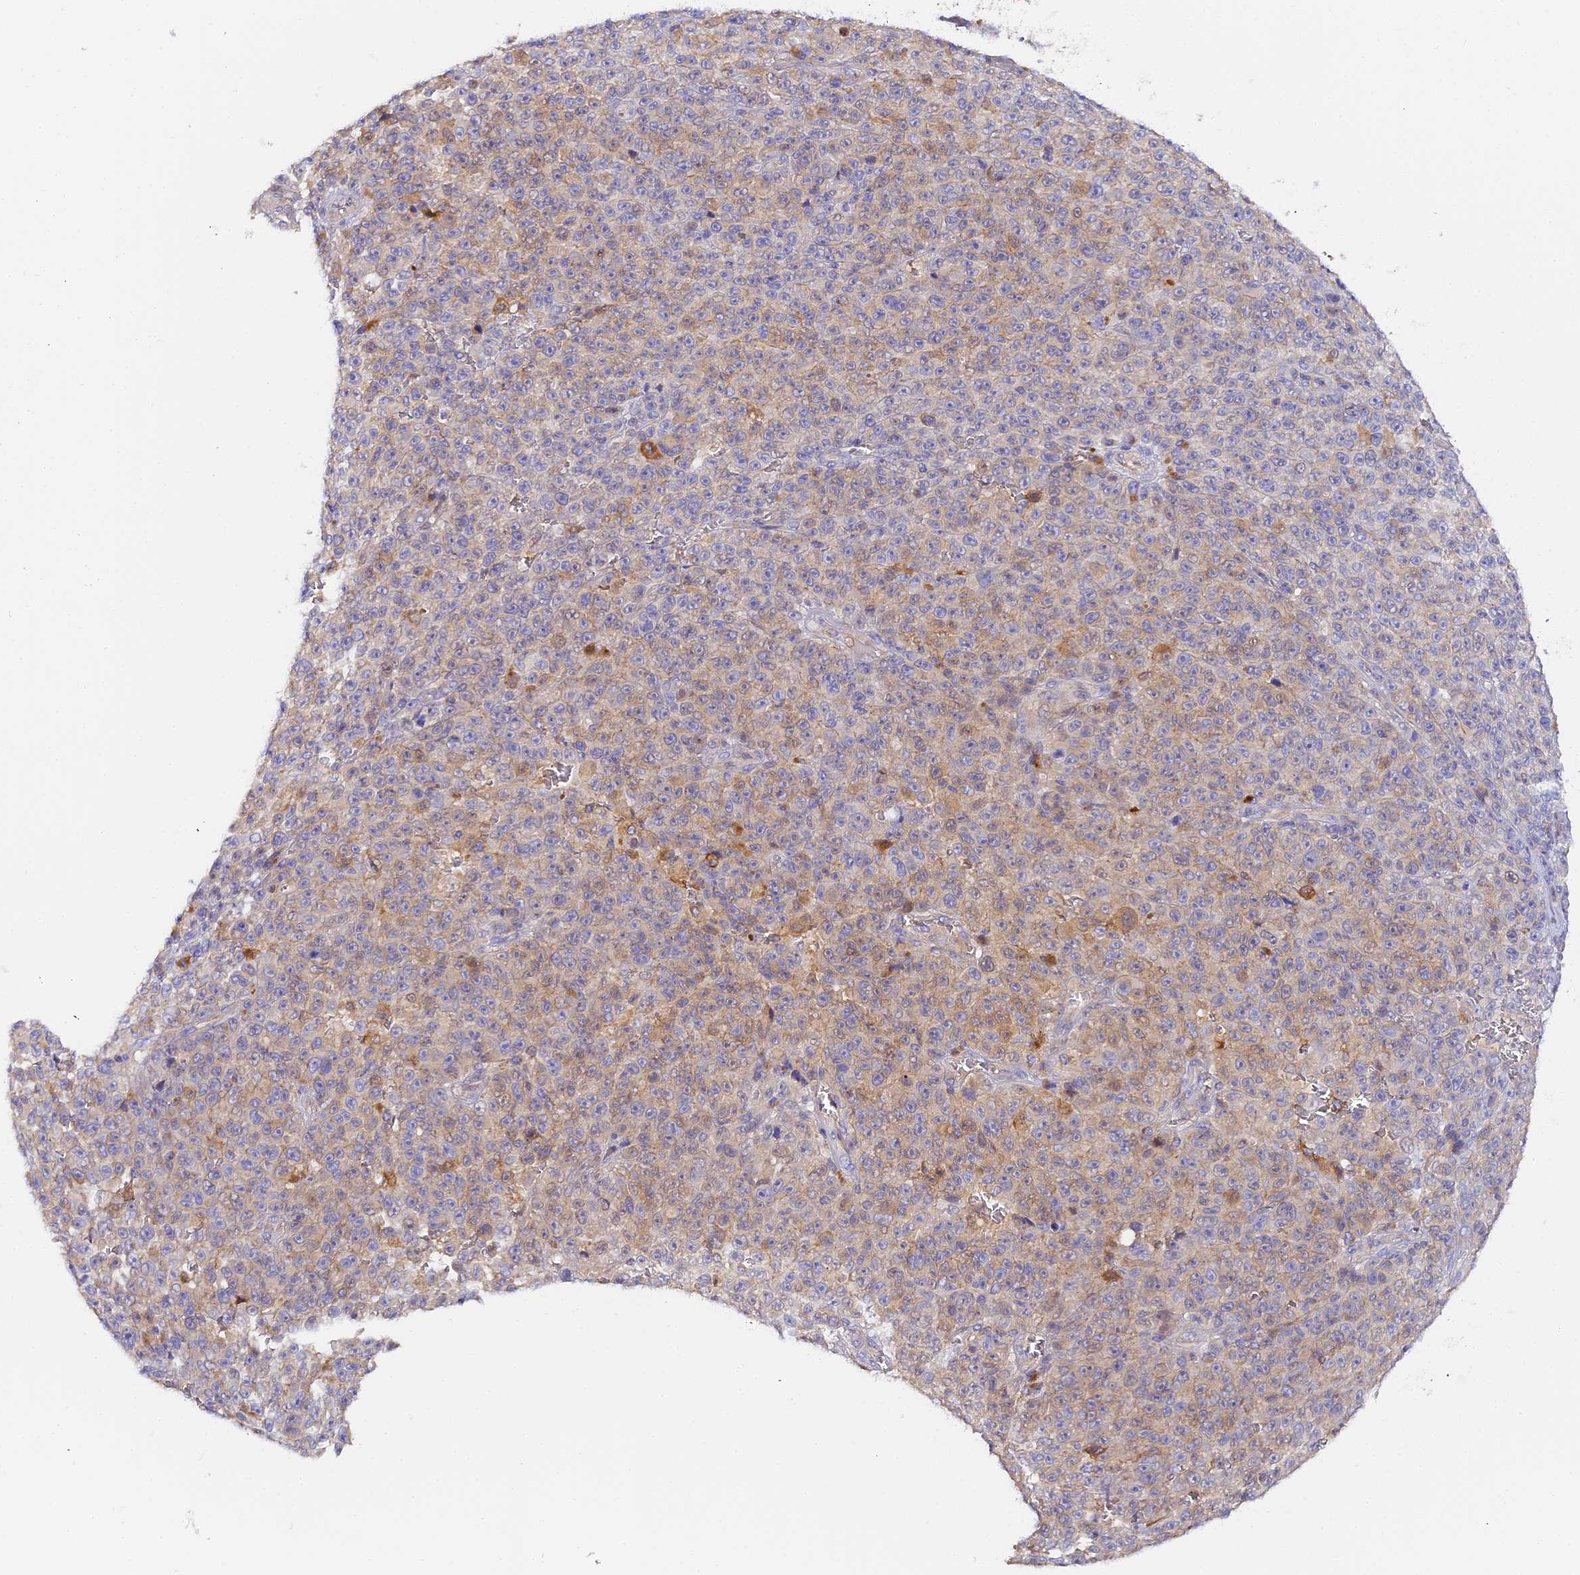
{"staining": {"intensity": "weak", "quantity": "<25%", "location": "cytoplasmic/membranous"}, "tissue": "melanoma", "cell_type": "Tumor cells", "image_type": "cancer", "snomed": [{"axis": "morphology", "description": "Malignant melanoma, NOS"}, {"axis": "topography", "description": "Skin"}], "caption": "Tumor cells are negative for protein expression in human melanoma.", "gene": "KATNB1", "patient": {"sex": "female", "age": 82}}